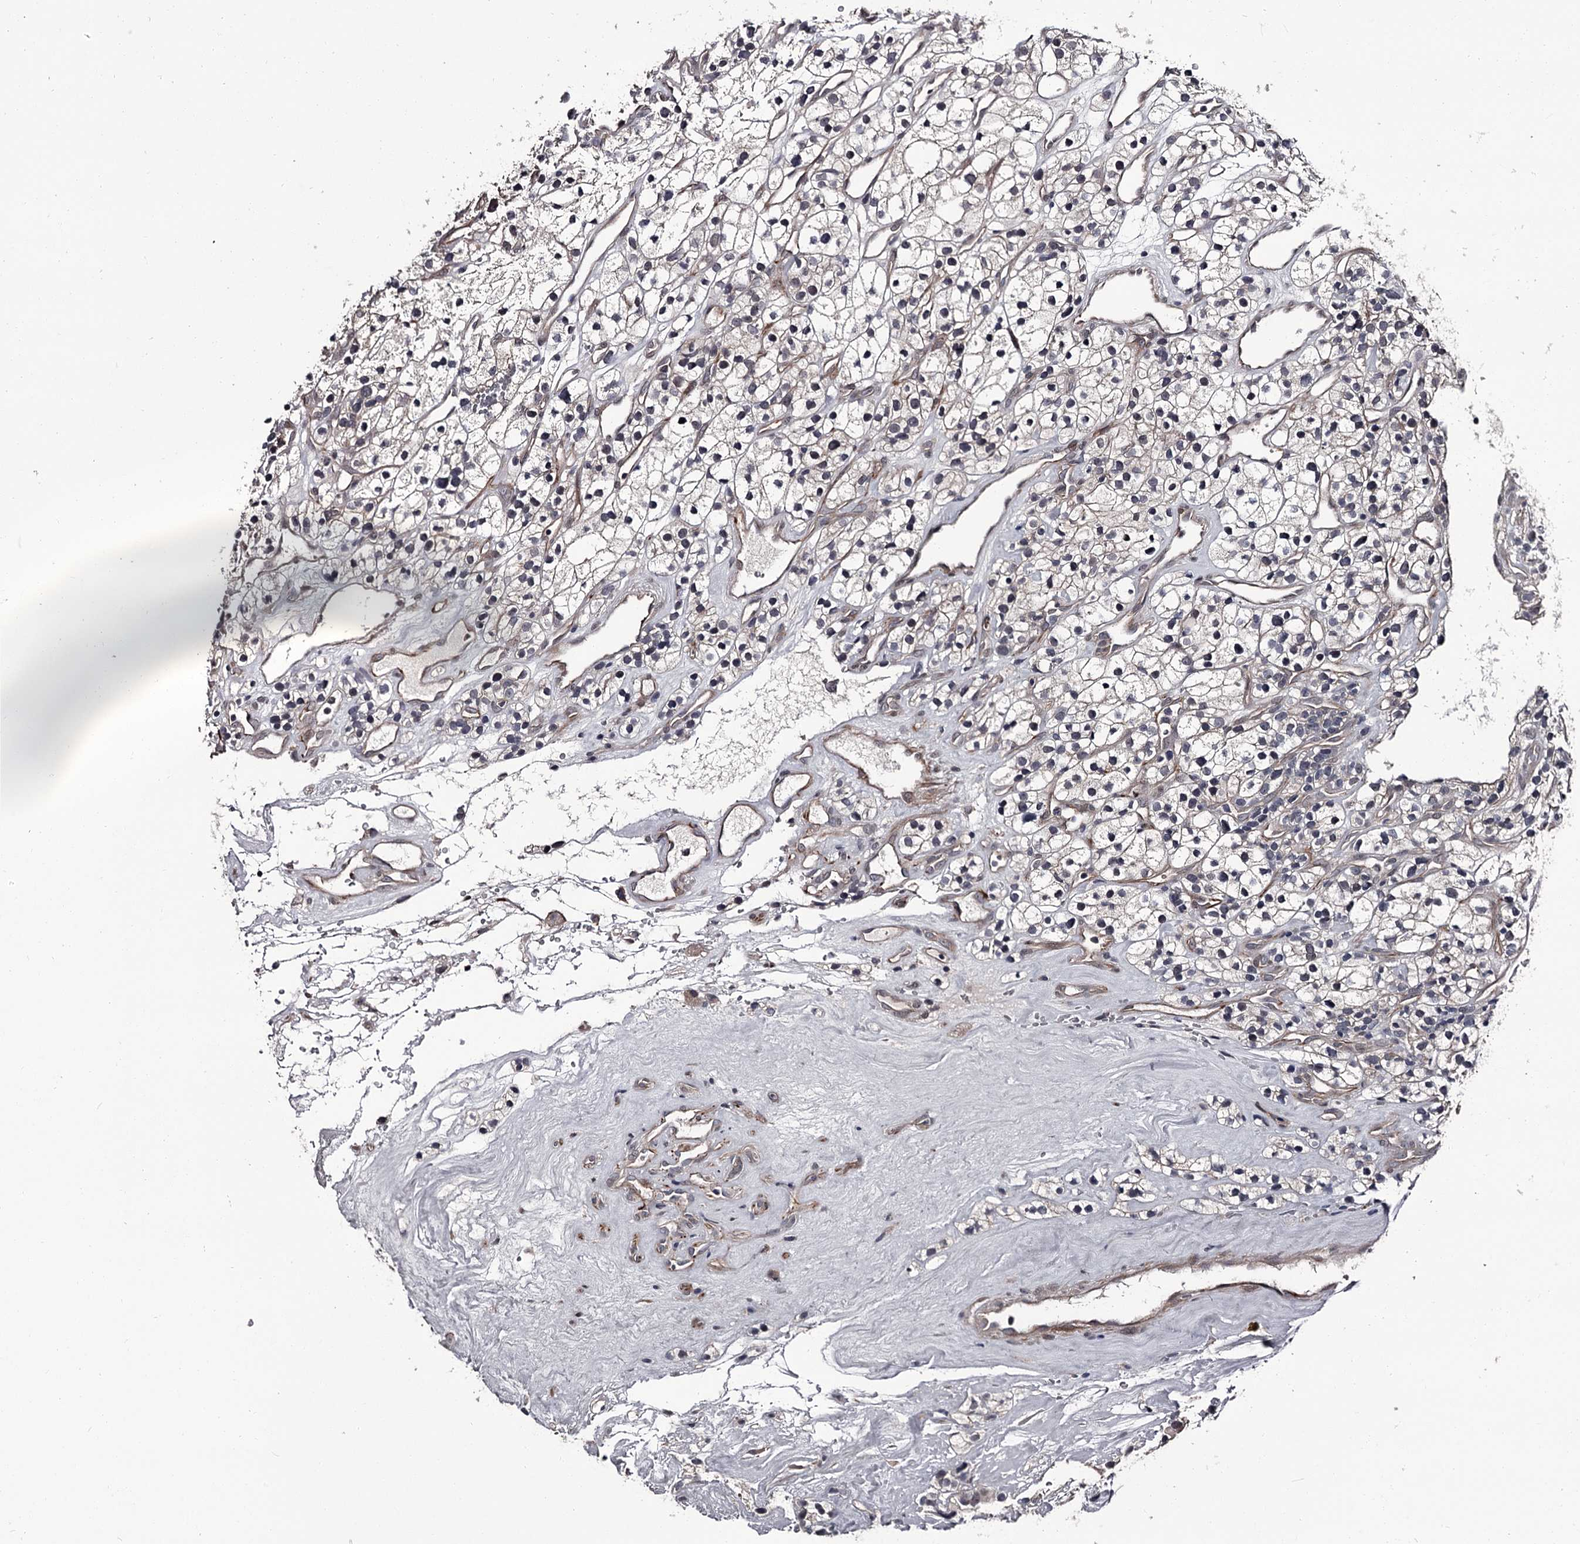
{"staining": {"intensity": "negative", "quantity": "none", "location": "none"}, "tissue": "renal cancer", "cell_type": "Tumor cells", "image_type": "cancer", "snomed": [{"axis": "morphology", "description": "Adenocarcinoma, NOS"}, {"axis": "topography", "description": "Kidney"}], "caption": "IHC of human renal adenocarcinoma demonstrates no expression in tumor cells. Brightfield microscopy of immunohistochemistry stained with DAB (3,3'-diaminobenzidine) (brown) and hematoxylin (blue), captured at high magnification.", "gene": "PRPF40B", "patient": {"sex": "female", "age": 57}}